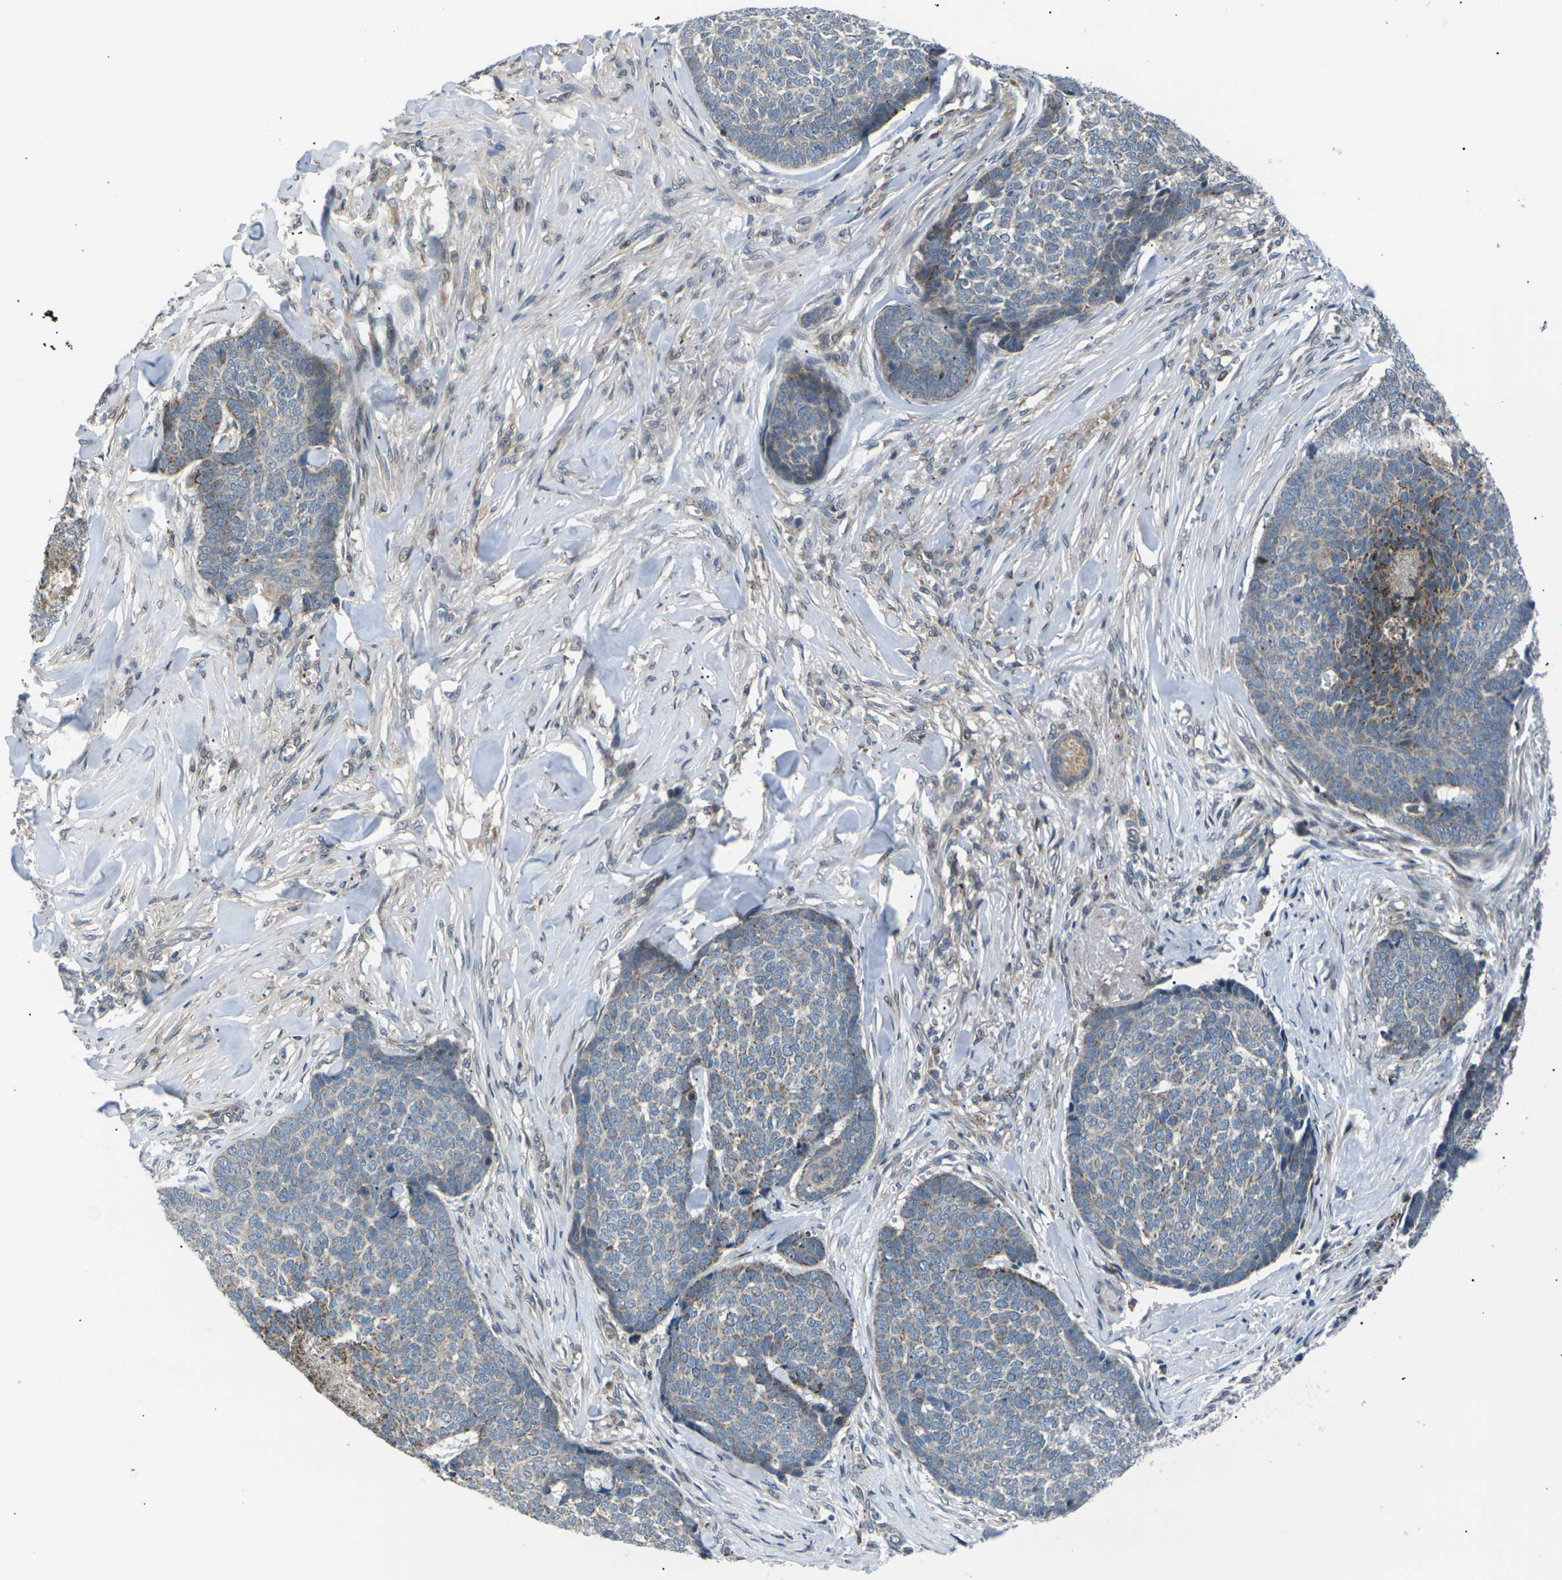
{"staining": {"intensity": "moderate", "quantity": "<25%", "location": "cytoplasmic/membranous"}, "tissue": "skin cancer", "cell_type": "Tumor cells", "image_type": "cancer", "snomed": [{"axis": "morphology", "description": "Basal cell carcinoma"}, {"axis": "topography", "description": "Skin"}], "caption": "Tumor cells reveal low levels of moderate cytoplasmic/membranous staining in about <25% of cells in human skin cancer.", "gene": "RPS6KA3", "patient": {"sex": "male", "age": 84}}